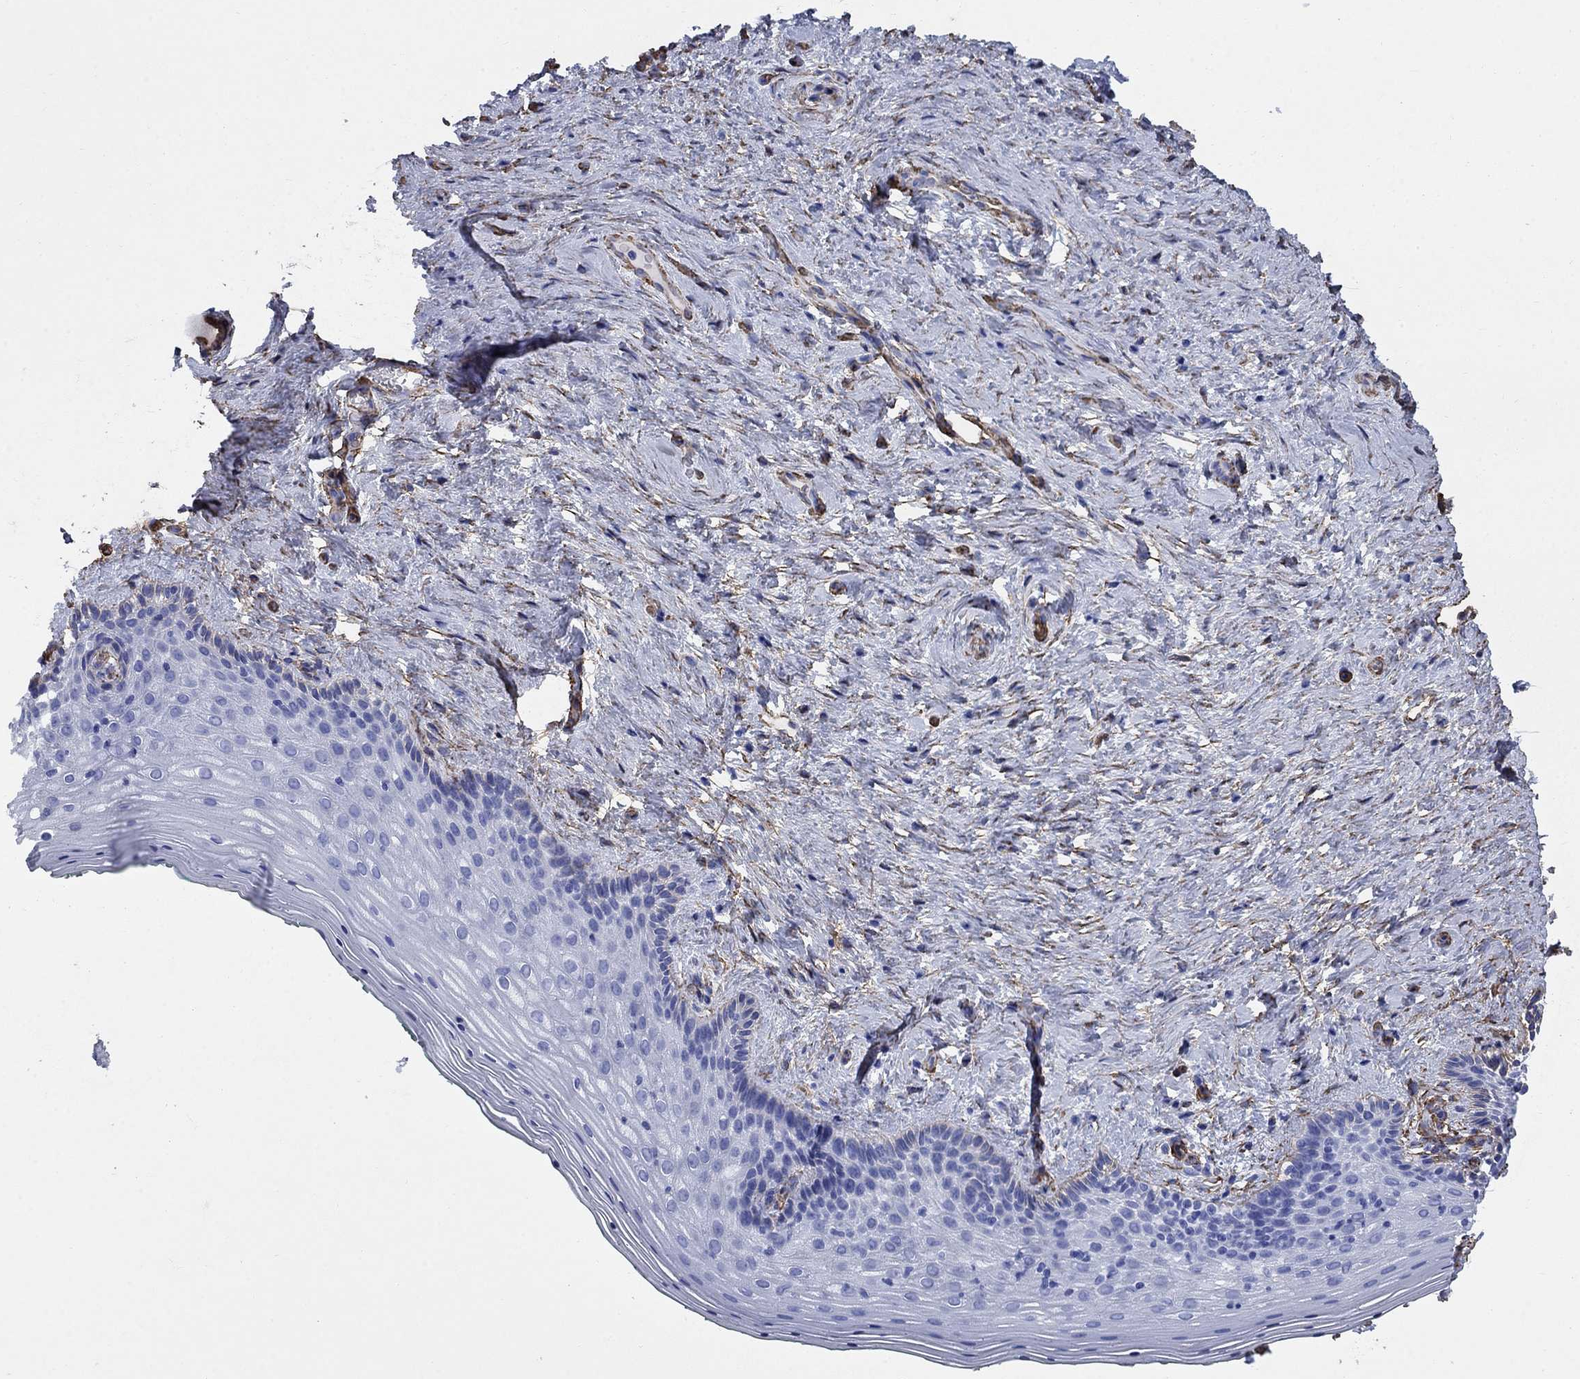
{"staining": {"intensity": "negative", "quantity": "none", "location": "none"}, "tissue": "vagina", "cell_type": "Squamous epithelial cells", "image_type": "normal", "snomed": [{"axis": "morphology", "description": "Normal tissue, NOS"}, {"axis": "topography", "description": "Vagina"}], "caption": "IHC histopathology image of benign vagina: human vagina stained with DAB (3,3'-diaminobenzidine) displays no significant protein expression in squamous epithelial cells.", "gene": "VTN", "patient": {"sex": "female", "age": 45}}